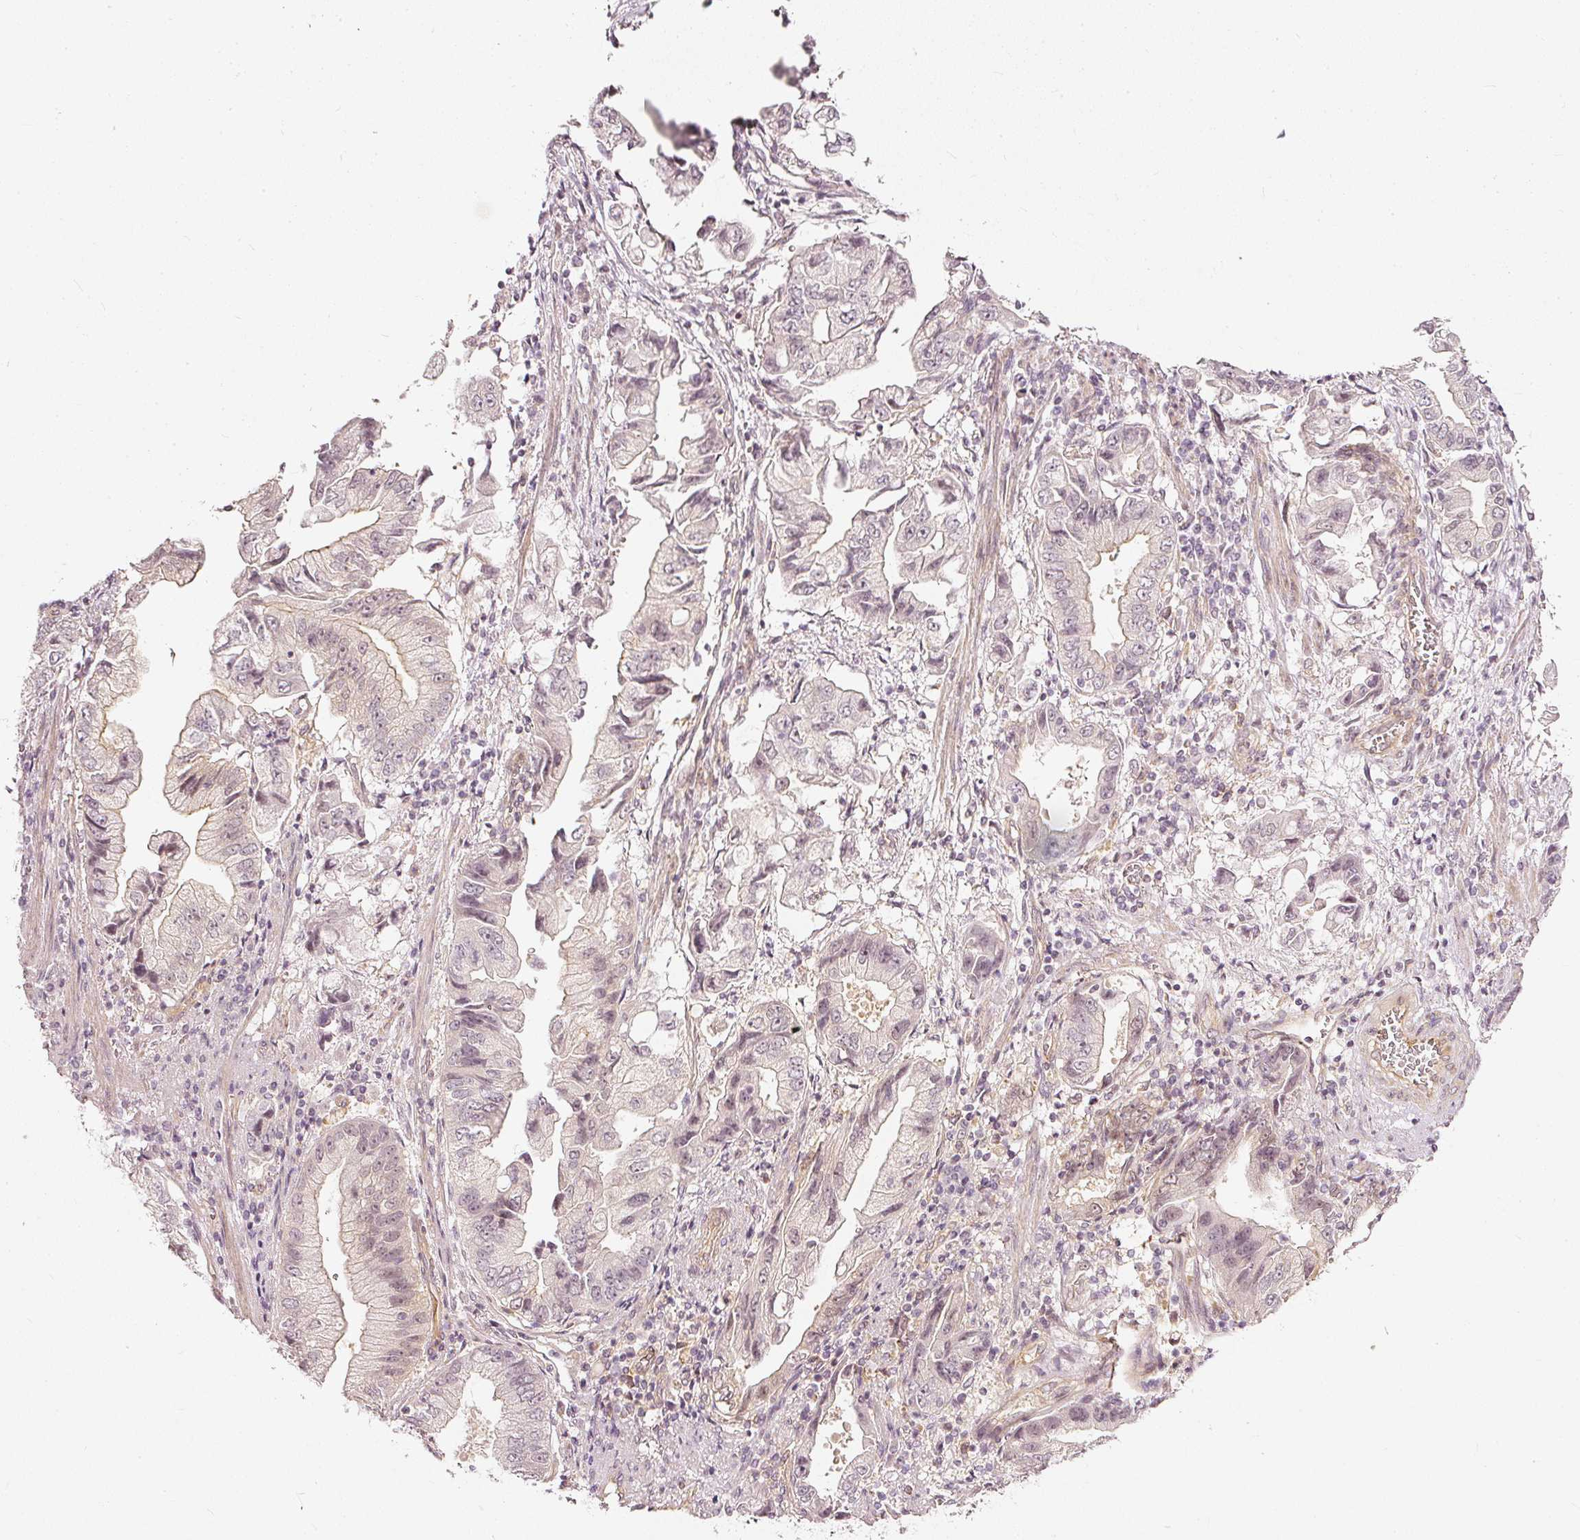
{"staining": {"intensity": "negative", "quantity": "none", "location": "none"}, "tissue": "stomach cancer", "cell_type": "Tumor cells", "image_type": "cancer", "snomed": [{"axis": "morphology", "description": "Adenocarcinoma, NOS"}, {"axis": "topography", "description": "Stomach"}], "caption": "Tumor cells show no significant protein staining in stomach adenocarcinoma.", "gene": "DRD2", "patient": {"sex": "male", "age": 62}}